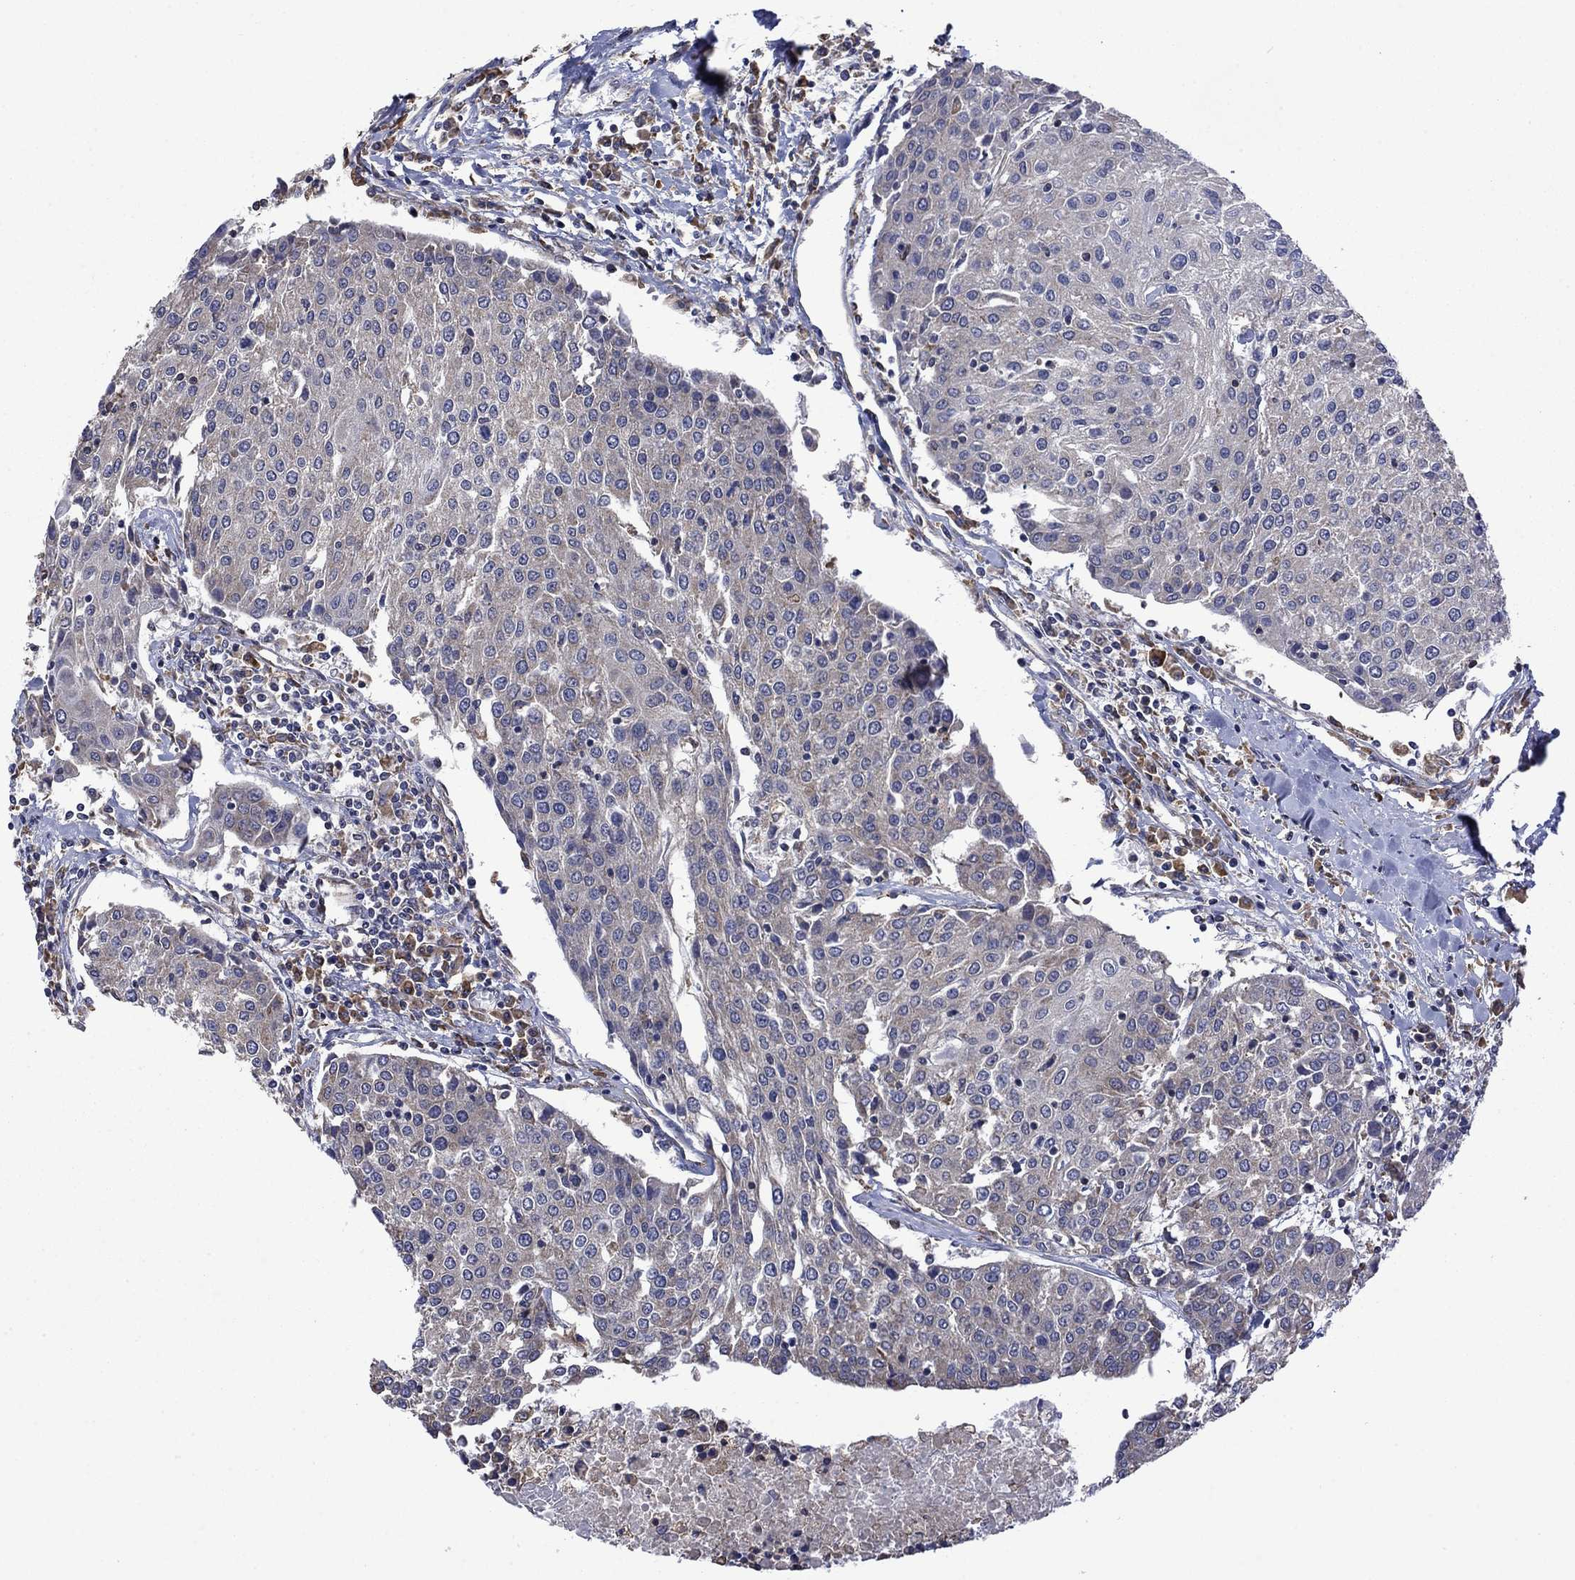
{"staining": {"intensity": "negative", "quantity": "none", "location": "none"}, "tissue": "urothelial cancer", "cell_type": "Tumor cells", "image_type": "cancer", "snomed": [{"axis": "morphology", "description": "Urothelial carcinoma, High grade"}, {"axis": "topography", "description": "Urinary bladder"}], "caption": "This is an immunohistochemistry histopathology image of urothelial carcinoma (high-grade). There is no staining in tumor cells.", "gene": "FURIN", "patient": {"sex": "female", "age": 85}}